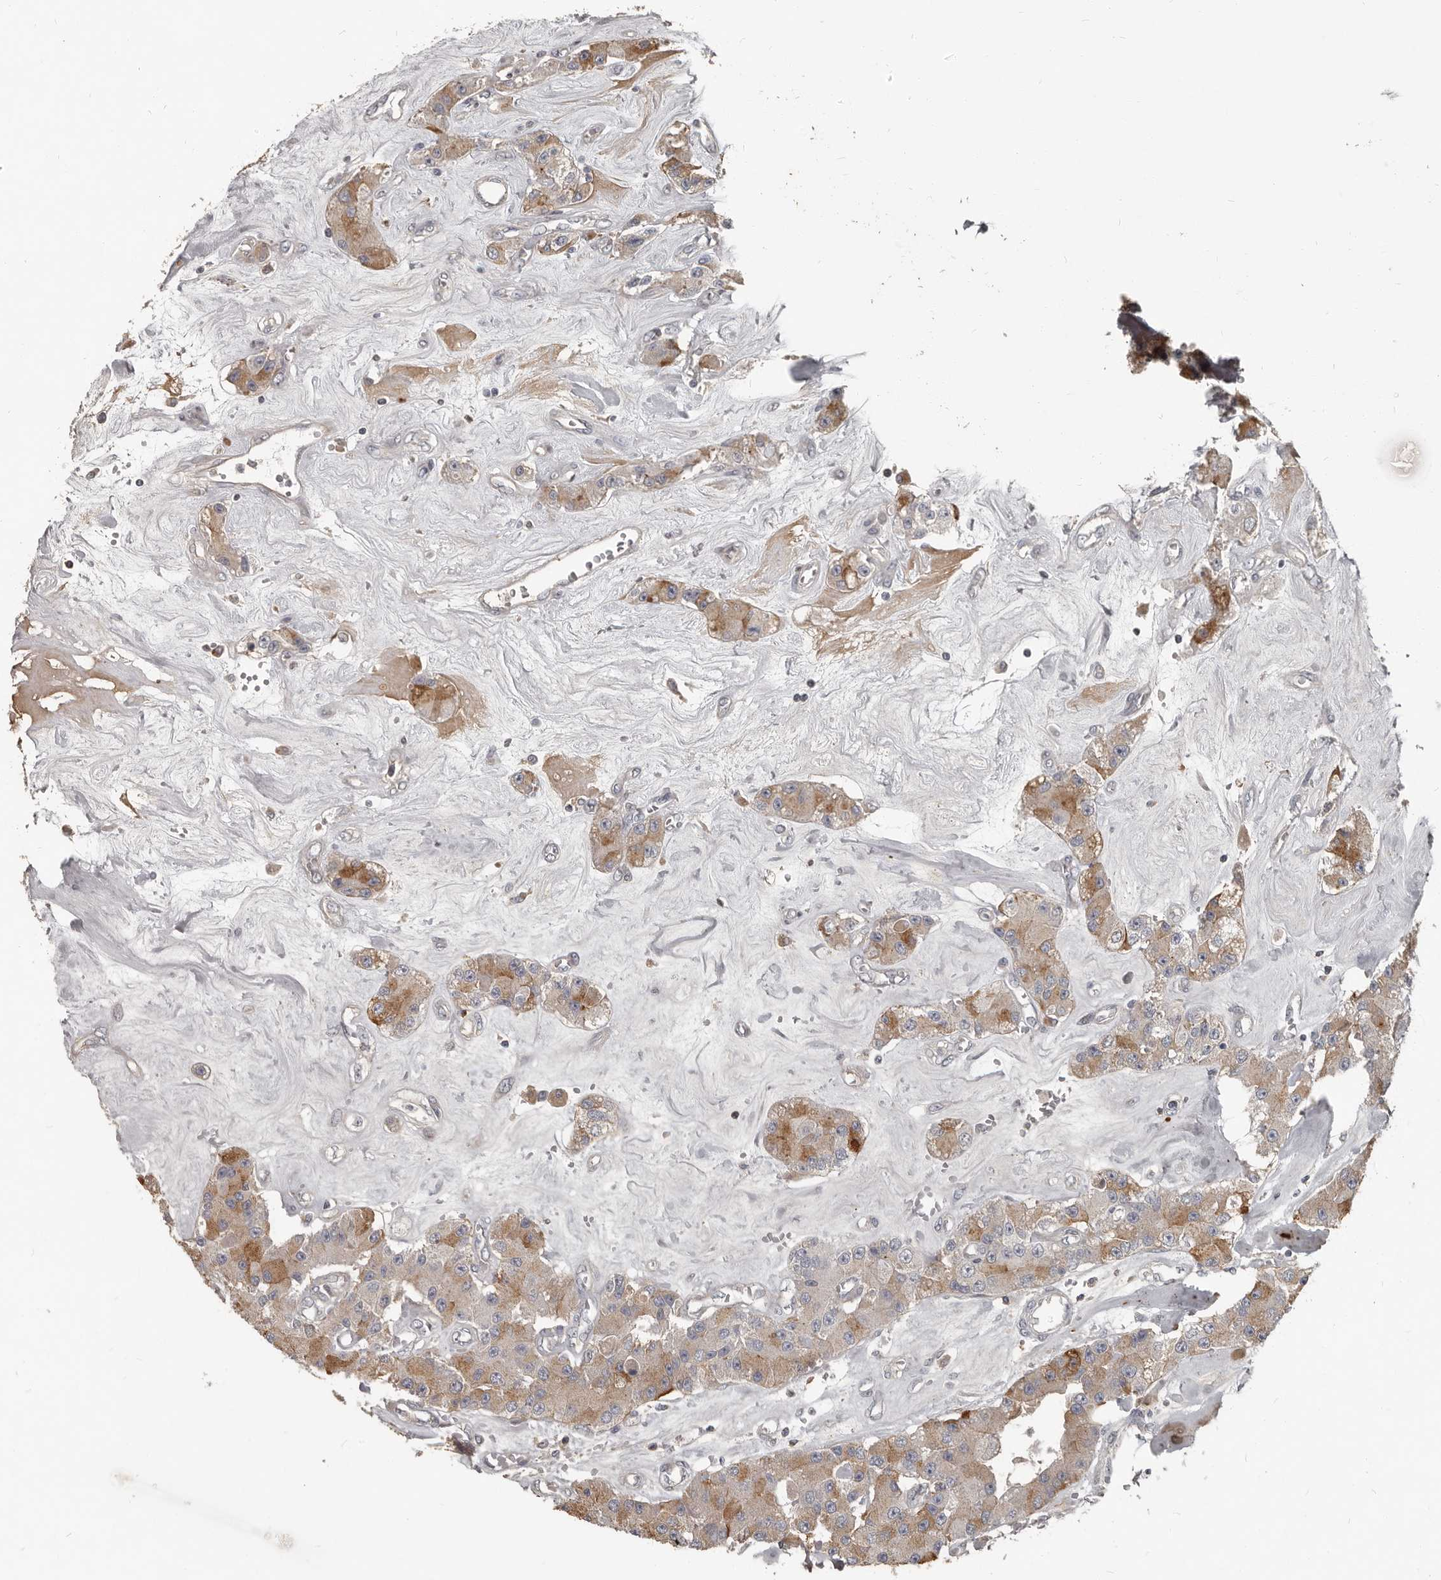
{"staining": {"intensity": "moderate", "quantity": "25%-75%", "location": "cytoplasmic/membranous"}, "tissue": "carcinoid", "cell_type": "Tumor cells", "image_type": "cancer", "snomed": [{"axis": "morphology", "description": "Carcinoid, malignant, NOS"}, {"axis": "topography", "description": "Pancreas"}], "caption": "IHC image of neoplastic tissue: human carcinoid stained using IHC reveals medium levels of moderate protein expression localized specifically in the cytoplasmic/membranous of tumor cells, appearing as a cytoplasmic/membranous brown color.", "gene": "CA6", "patient": {"sex": "male", "age": 41}}